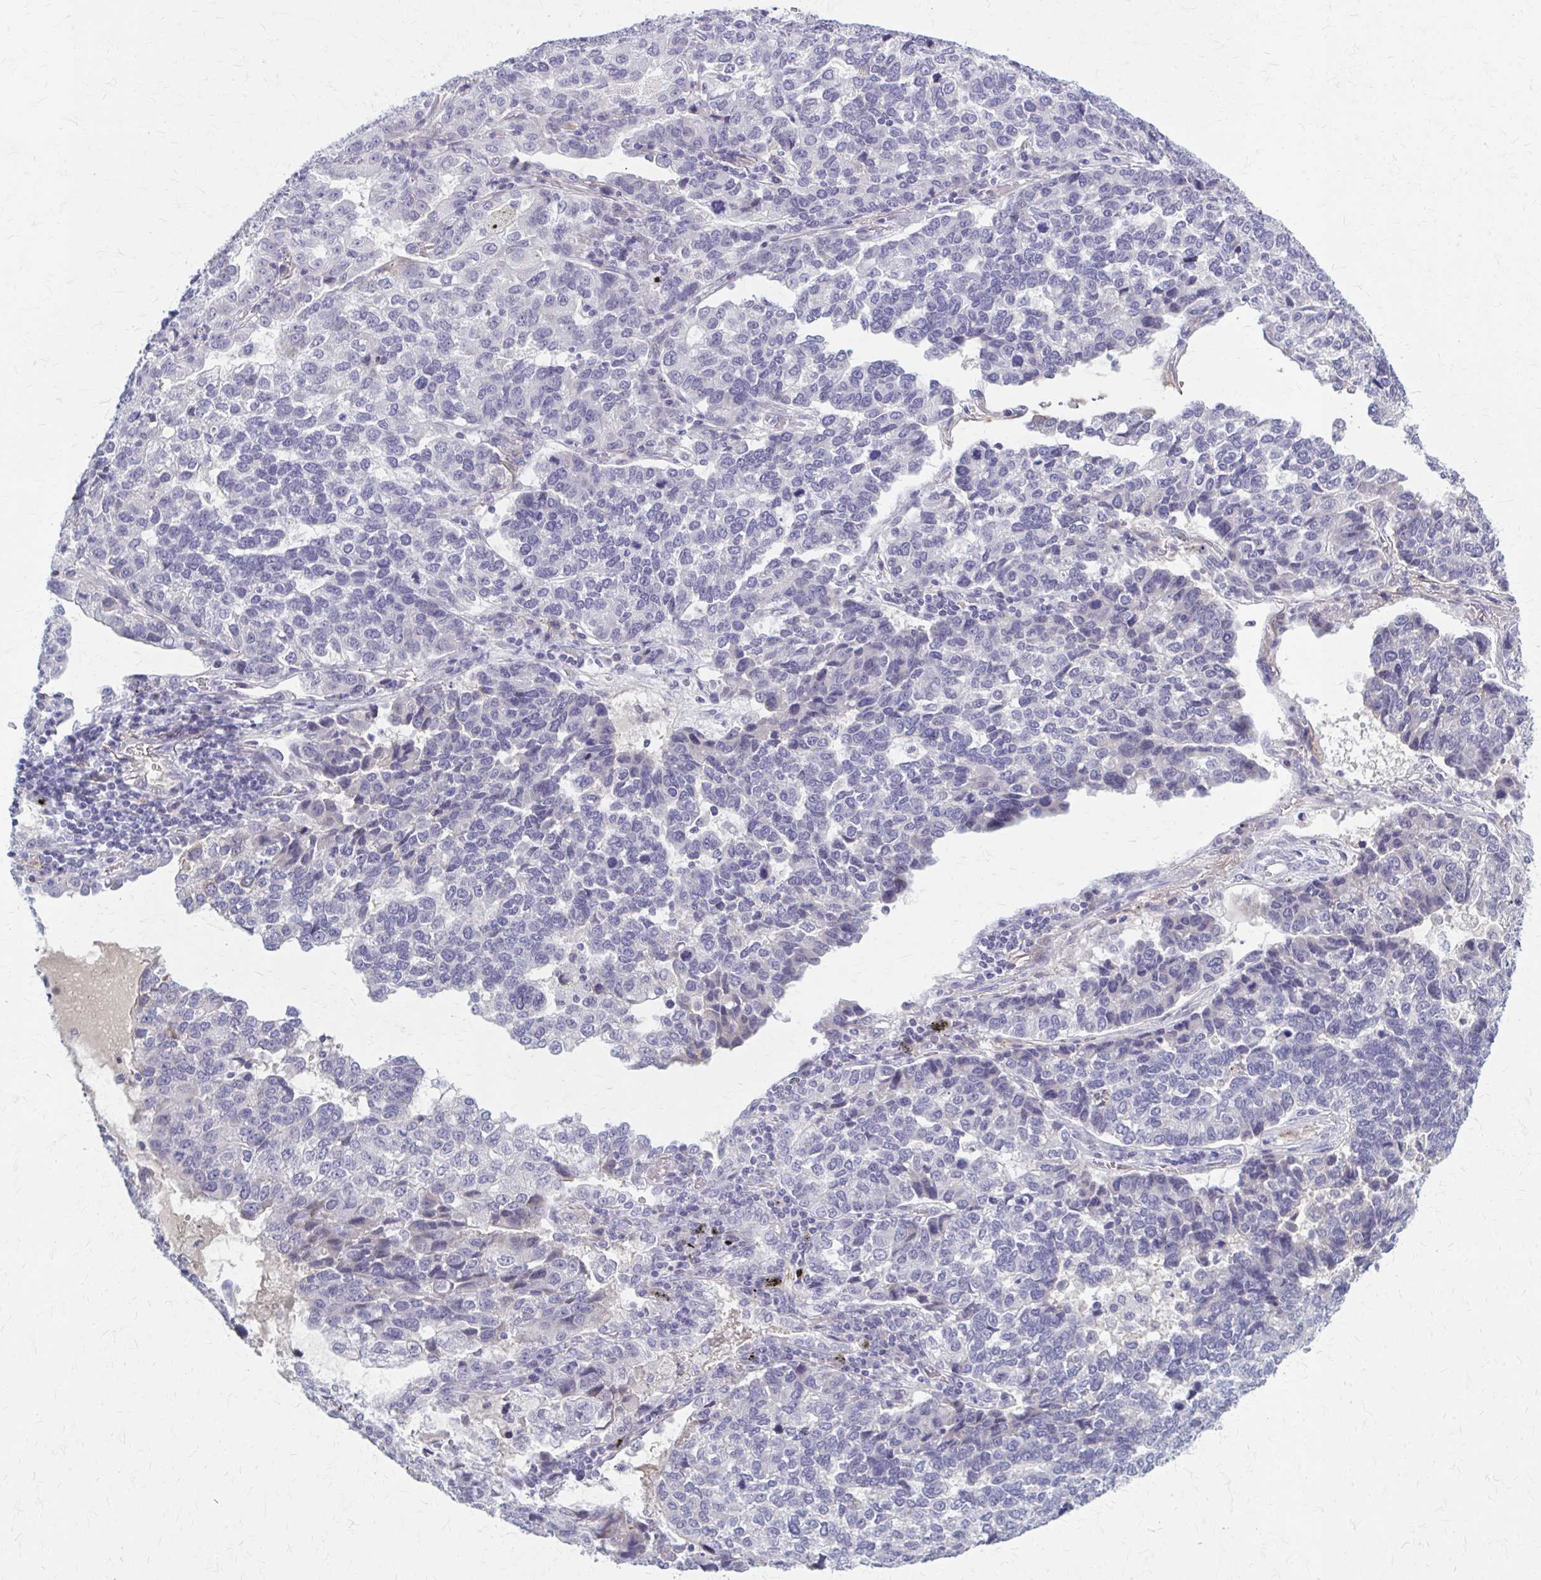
{"staining": {"intensity": "negative", "quantity": "none", "location": "none"}, "tissue": "lung cancer", "cell_type": "Tumor cells", "image_type": "cancer", "snomed": [{"axis": "morphology", "description": "Adenocarcinoma, NOS"}, {"axis": "topography", "description": "Lymph node"}, {"axis": "topography", "description": "Lung"}], "caption": "A photomicrograph of lung adenocarcinoma stained for a protein exhibits no brown staining in tumor cells.", "gene": "SERPIND1", "patient": {"sex": "male", "age": 66}}